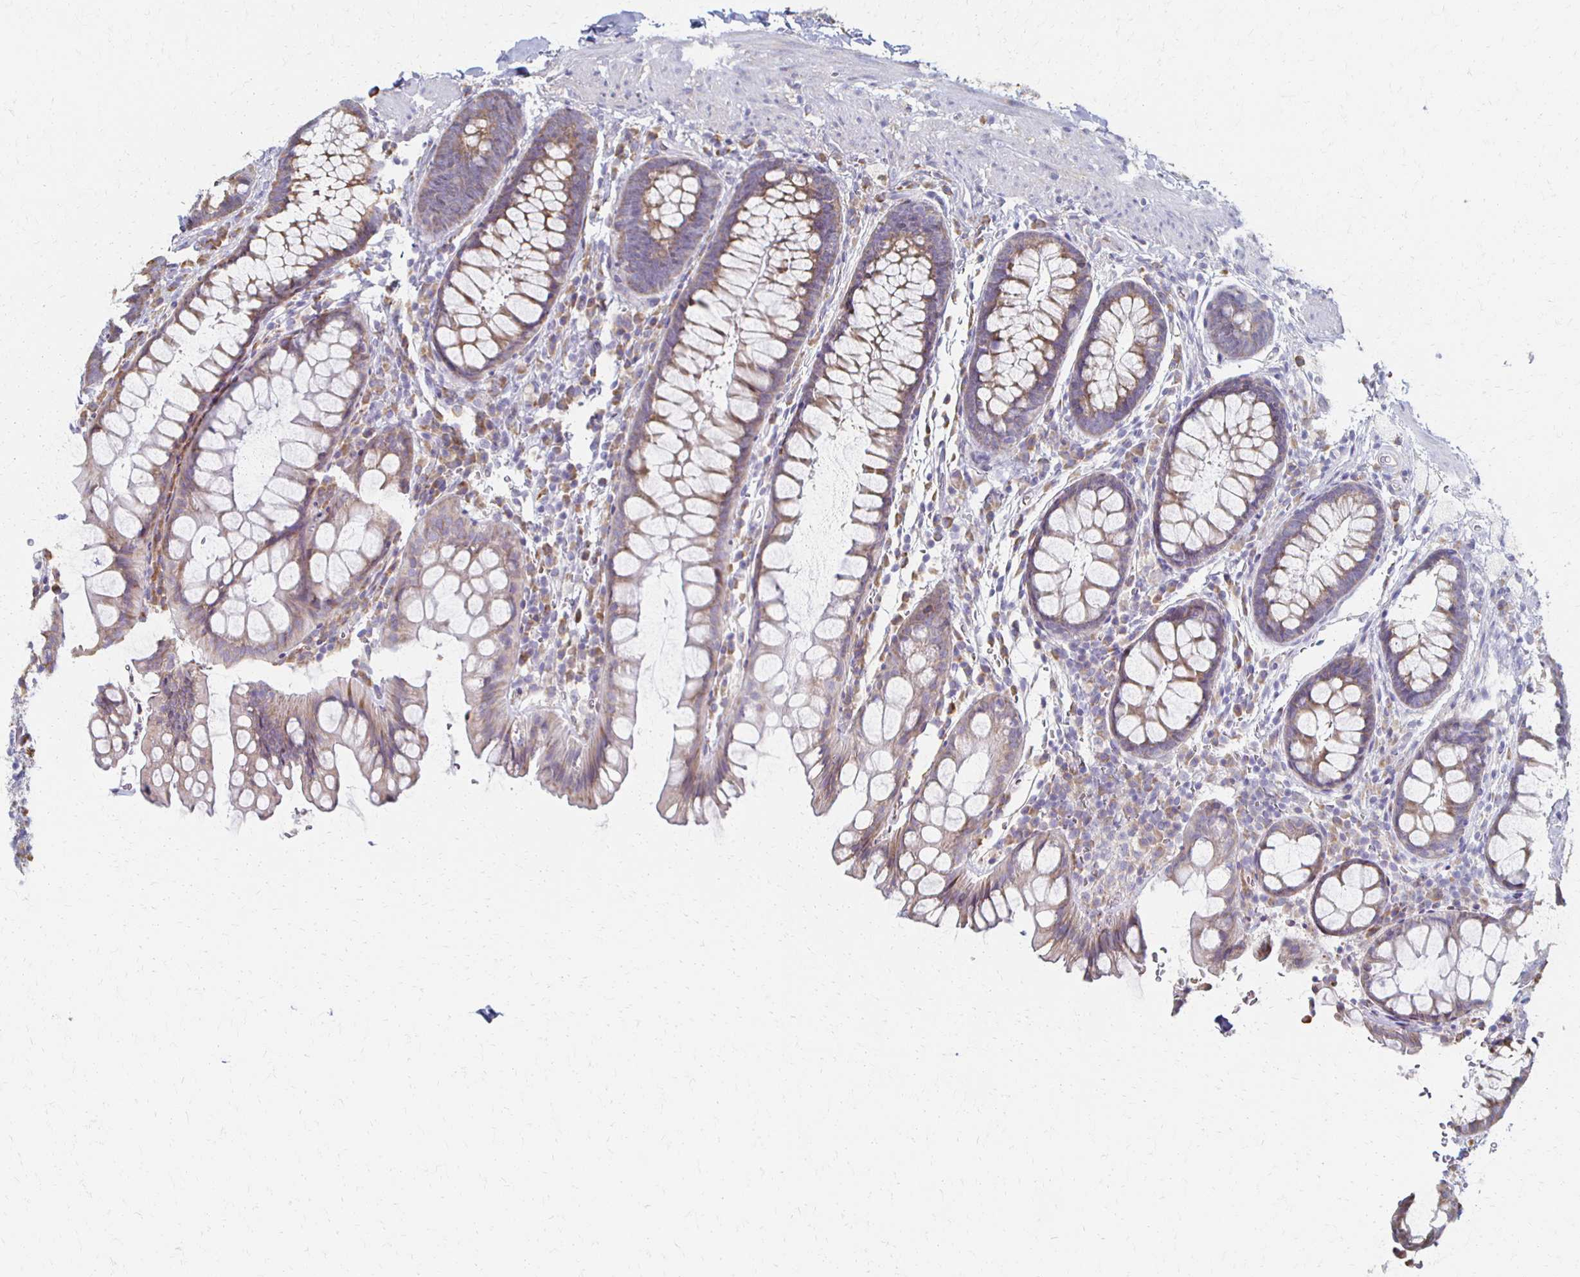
{"staining": {"intensity": "weak", "quantity": ">75%", "location": "cytoplasmic/membranous"}, "tissue": "rectum", "cell_type": "Glandular cells", "image_type": "normal", "snomed": [{"axis": "morphology", "description": "Normal tissue, NOS"}, {"axis": "topography", "description": "Rectum"}, {"axis": "topography", "description": "Peripheral nerve tissue"}], "caption": "Protein analysis of benign rectum shows weak cytoplasmic/membranous positivity in approximately >75% of glandular cells.", "gene": "ATP1A3", "patient": {"sex": "female", "age": 69}}